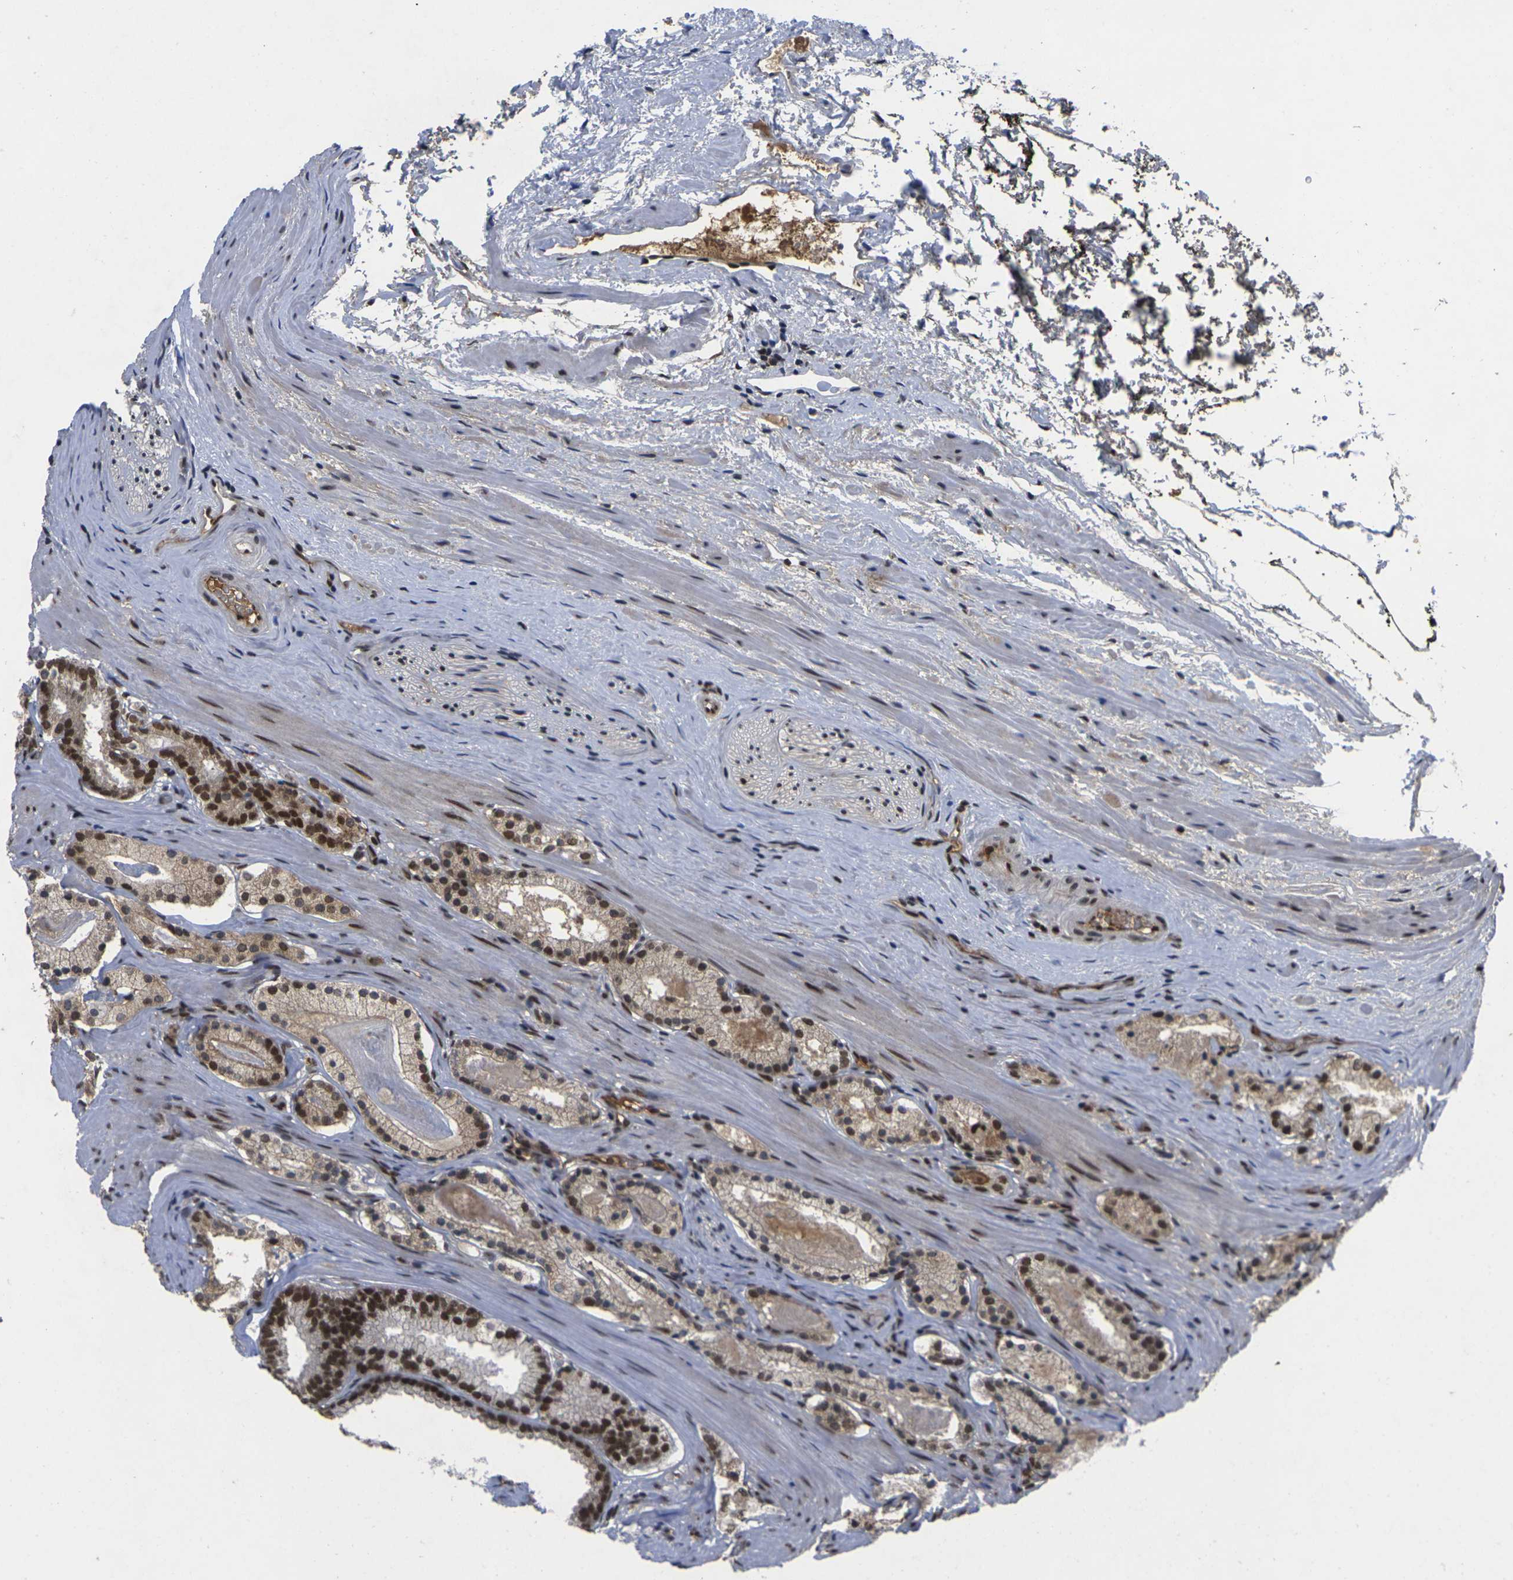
{"staining": {"intensity": "strong", "quantity": ">75%", "location": "nuclear"}, "tissue": "prostate cancer", "cell_type": "Tumor cells", "image_type": "cancer", "snomed": [{"axis": "morphology", "description": "Adenocarcinoma, Low grade"}, {"axis": "topography", "description": "Prostate"}], "caption": "About >75% of tumor cells in human adenocarcinoma (low-grade) (prostate) demonstrate strong nuclear protein positivity as visualized by brown immunohistochemical staining.", "gene": "GTF2E1", "patient": {"sex": "male", "age": 59}}